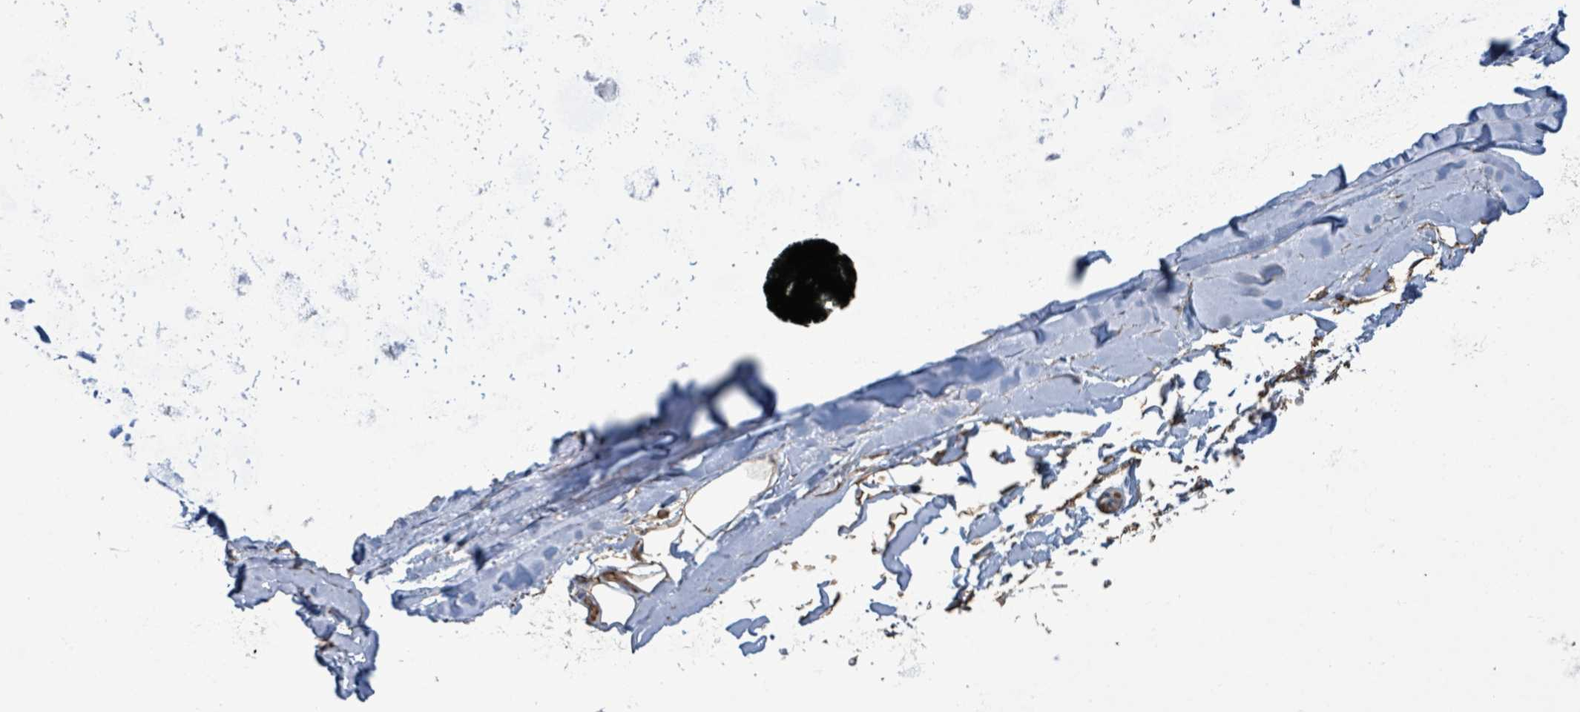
{"staining": {"intensity": "moderate", "quantity": "<25%", "location": "cytoplasmic/membranous"}, "tissue": "adipose tissue", "cell_type": "Adipocytes", "image_type": "normal", "snomed": [{"axis": "morphology", "description": "Normal tissue, NOS"}, {"axis": "topography", "description": "Lymph node"}, {"axis": "topography", "description": "Cartilage tissue"}, {"axis": "topography", "description": "Bronchus"}], "caption": "Normal adipose tissue was stained to show a protein in brown. There is low levels of moderate cytoplasmic/membranous positivity in approximately <25% of adipocytes.", "gene": "LDOC1", "patient": {"sex": "female", "age": 70}}